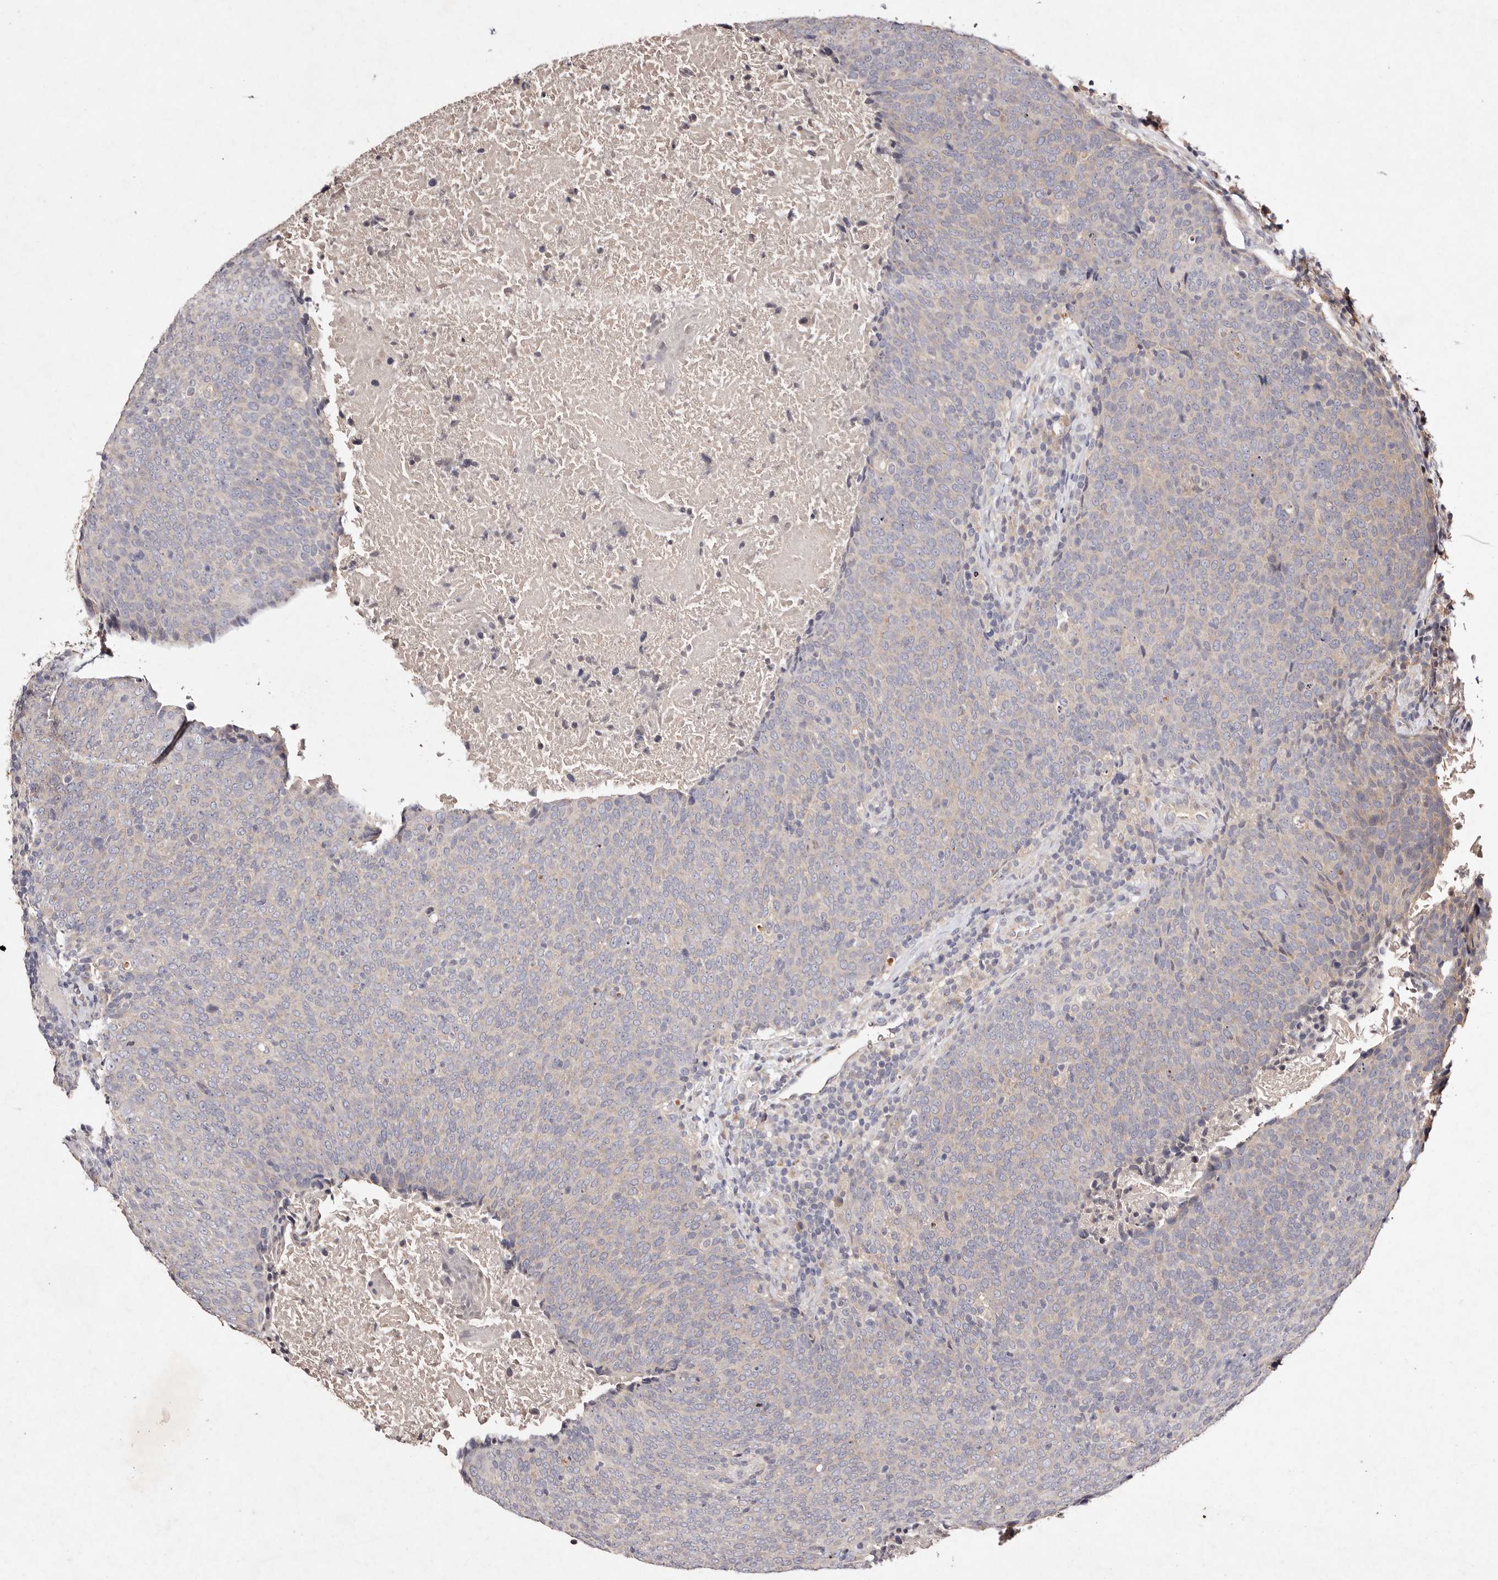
{"staining": {"intensity": "negative", "quantity": "none", "location": "none"}, "tissue": "head and neck cancer", "cell_type": "Tumor cells", "image_type": "cancer", "snomed": [{"axis": "morphology", "description": "Squamous cell carcinoma, NOS"}, {"axis": "morphology", "description": "Squamous cell carcinoma, metastatic, NOS"}, {"axis": "topography", "description": "Lymph node"}, {"axis": "topography", "description": "Head-Neck"}], "caption": "This is an IHC histopathology image of metastatic squamous cell carcinoma (head and neck). There is no expression in tumor cells.", "gene": "TSC2", "patient": {"sex": "male", "age": 62}}